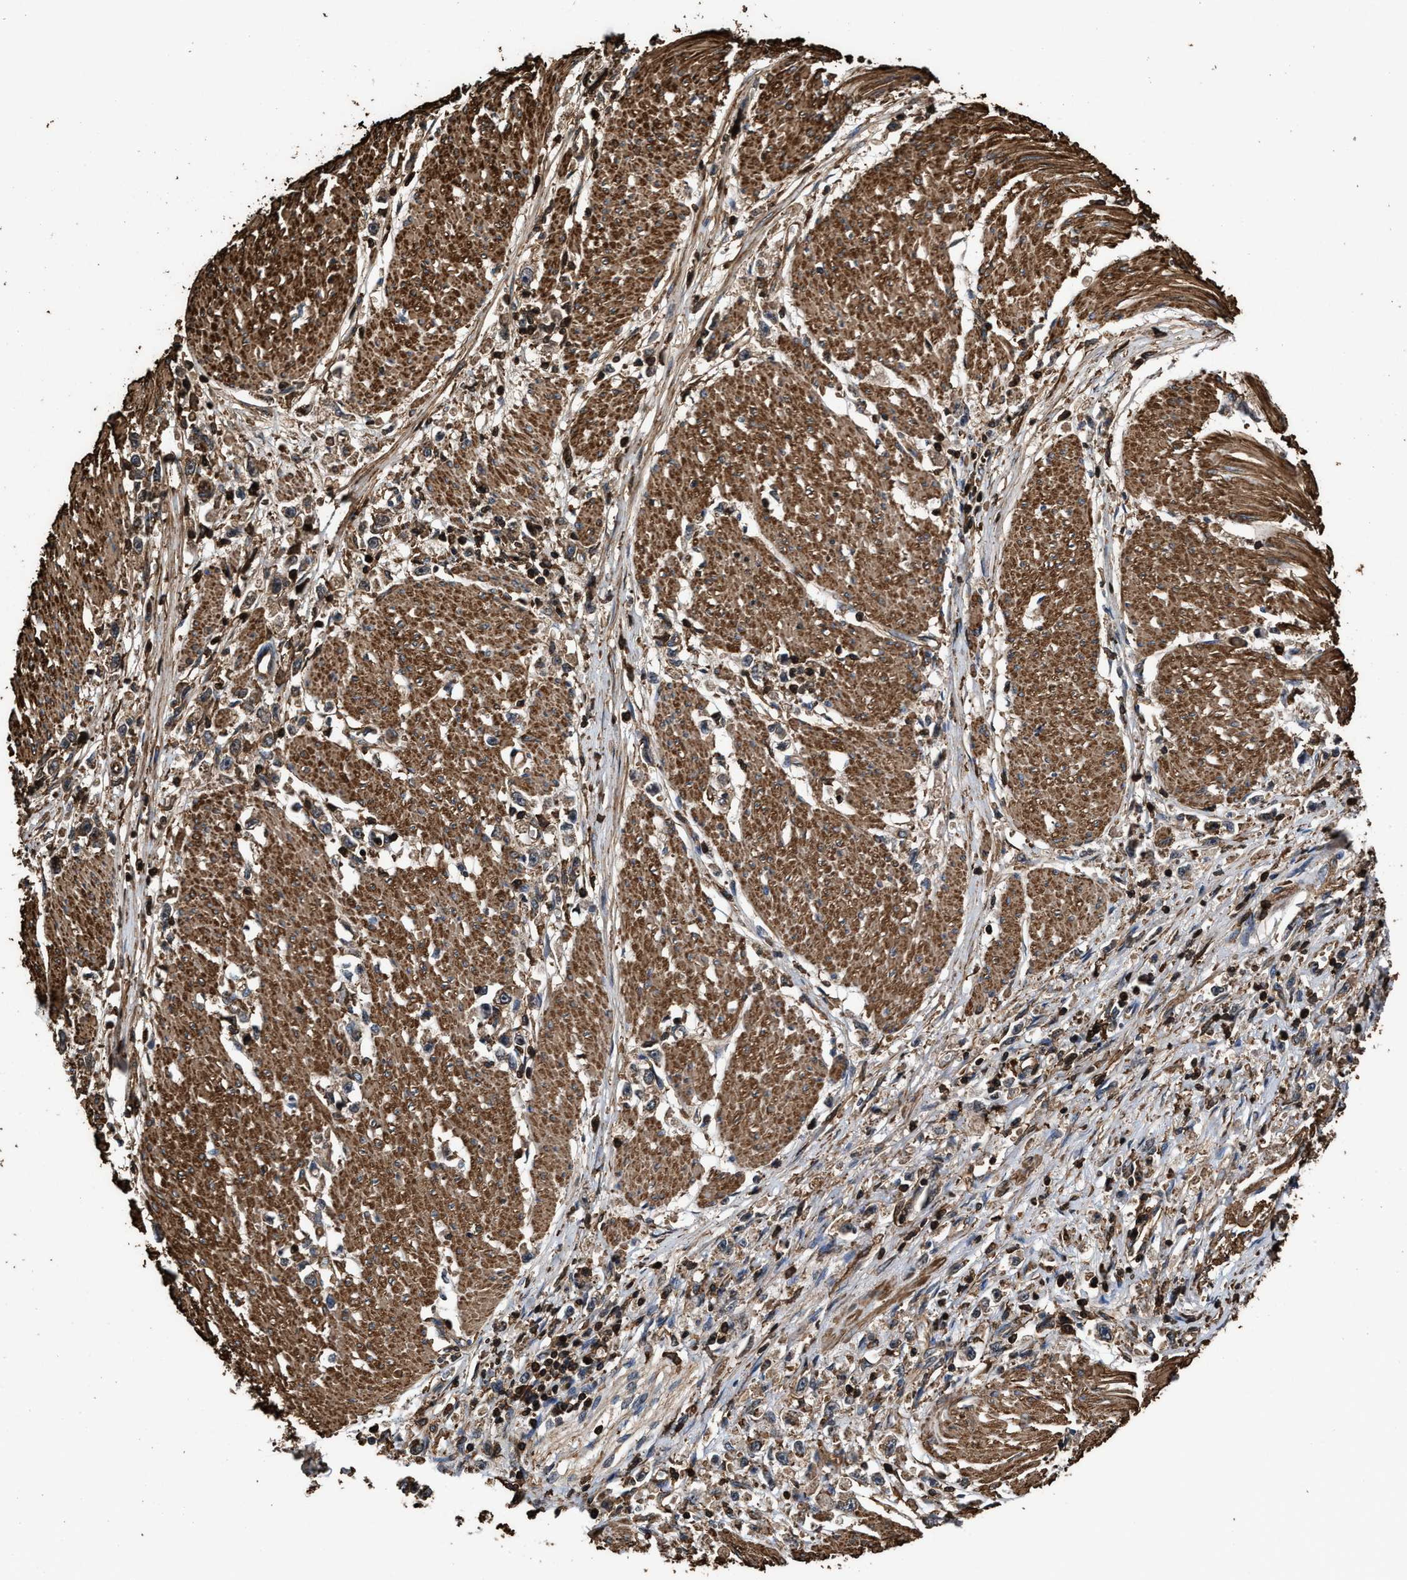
{"staining": {"intensity": "moderate", "quantity": ">75%", "location": "cytoplasmic/membranous"}, "tissue": "stomach cancer", "cell_type": "Tumor cells", "image_type": "cancer", "snomed": [{"axis": "morphology", "description": "Adenocarcinoma, NOS"}, {"axis": "topography", "description": "Stomach"}], "caption": "Moderate cytoplasmic/membranous staining is identified in approximately >75% of tumor cells in stomach adenocarcinoma.", "gene": "KBTBD2", "patient": {"sex": "female", "age": 59}}